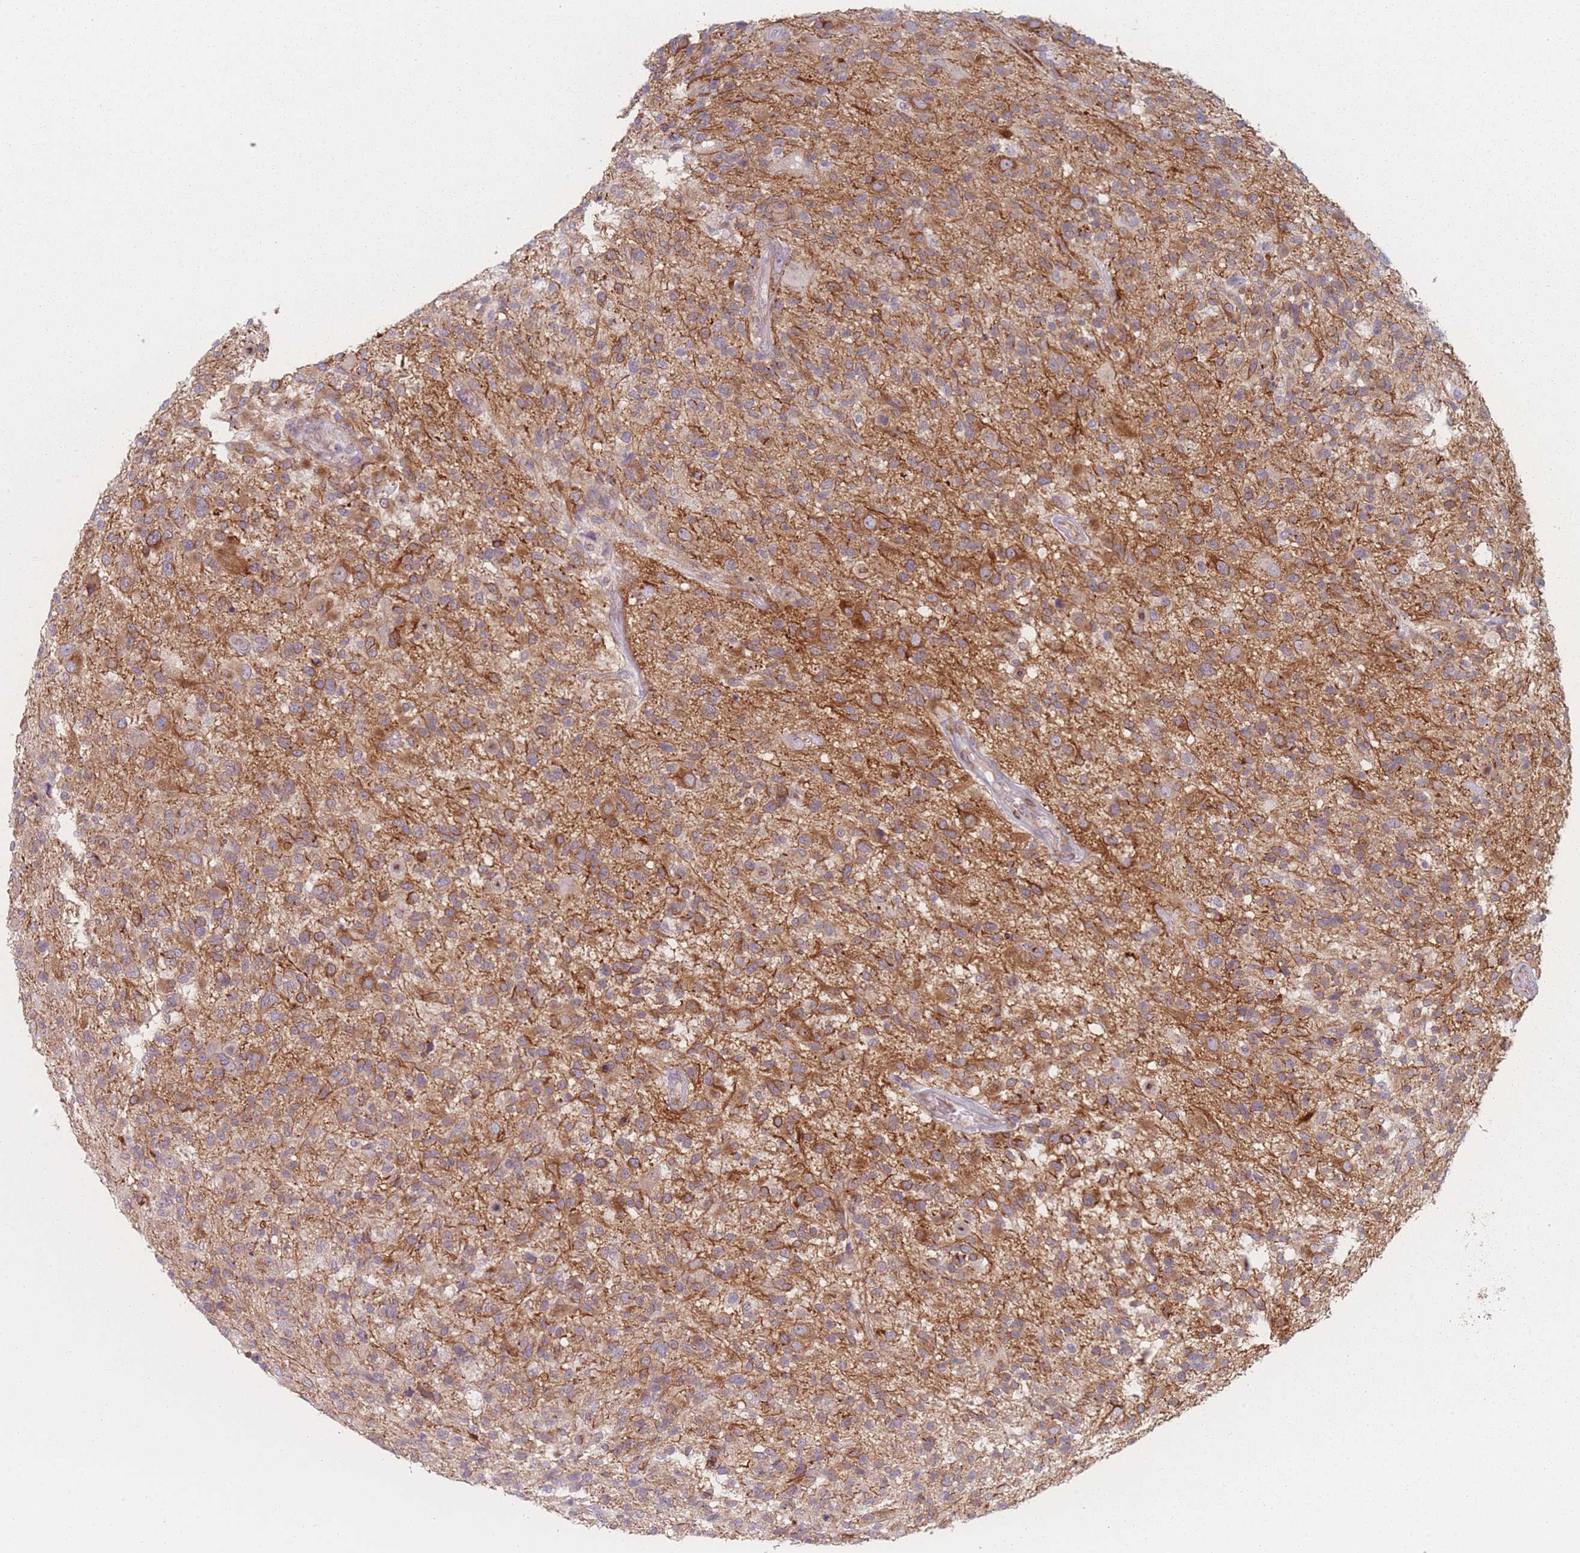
{"staining": {"intensity": "moderate", "quantity": ">75%", "location": "cytoplasmic/membranous"}, "tissue": "glioma", "cell_type": "Tumor cells", "image_type": "cancer", "snomed": [{"axis": "morphology", "description": "Glioma, malignant, High grade"}, {"axis": "morphology", "description": "Glioblastoma, NOS"}, {"axis": "topography", "description": "Brain"}], "caption": "Glioblastoma stained for a protein (brown) exhibits moderate cytoplasmic/membranous positive staining in approximately >75% of tumor cells.", "gene": "RNF4", "patient": {"sex": "male", "age": 60}}